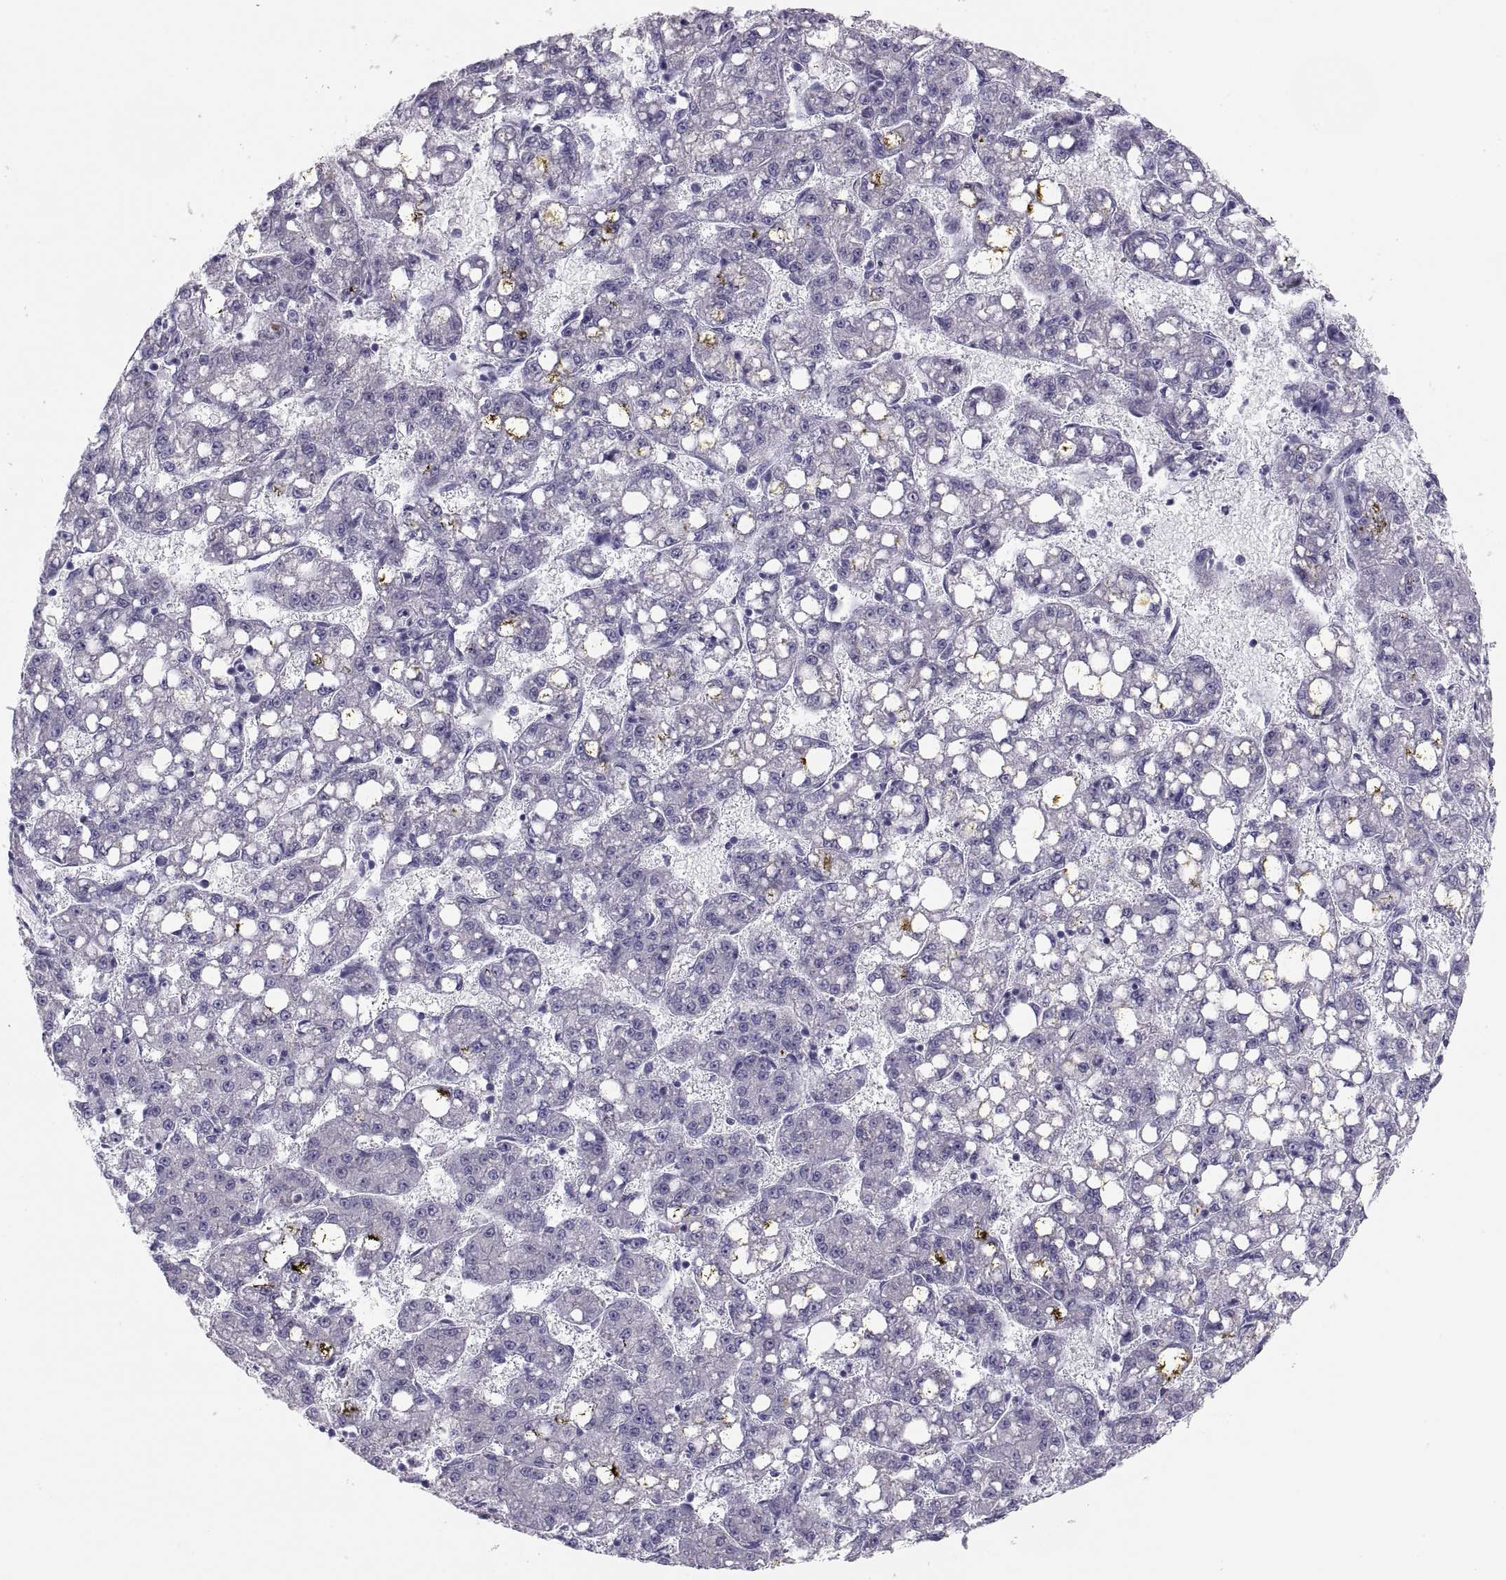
{"staining": {"intensity": "negative", "quantity": "none", "location": "none"}, "tissue": "liver cancer", "cell_type": "Tumor cells", "image_type": "cancer", "snomed": [{"axis": "morphology", "description": "Carcinoma, Hepatocellular, NOS"}, {"axis": "topography", "description": "Liver"}], "caption": "Immunohistochemical staining of human liver cancer exhibits no significant expression in tumor cells.", "gene": "MAGEB2", "patient": {"sex": "female", "age": 65}}